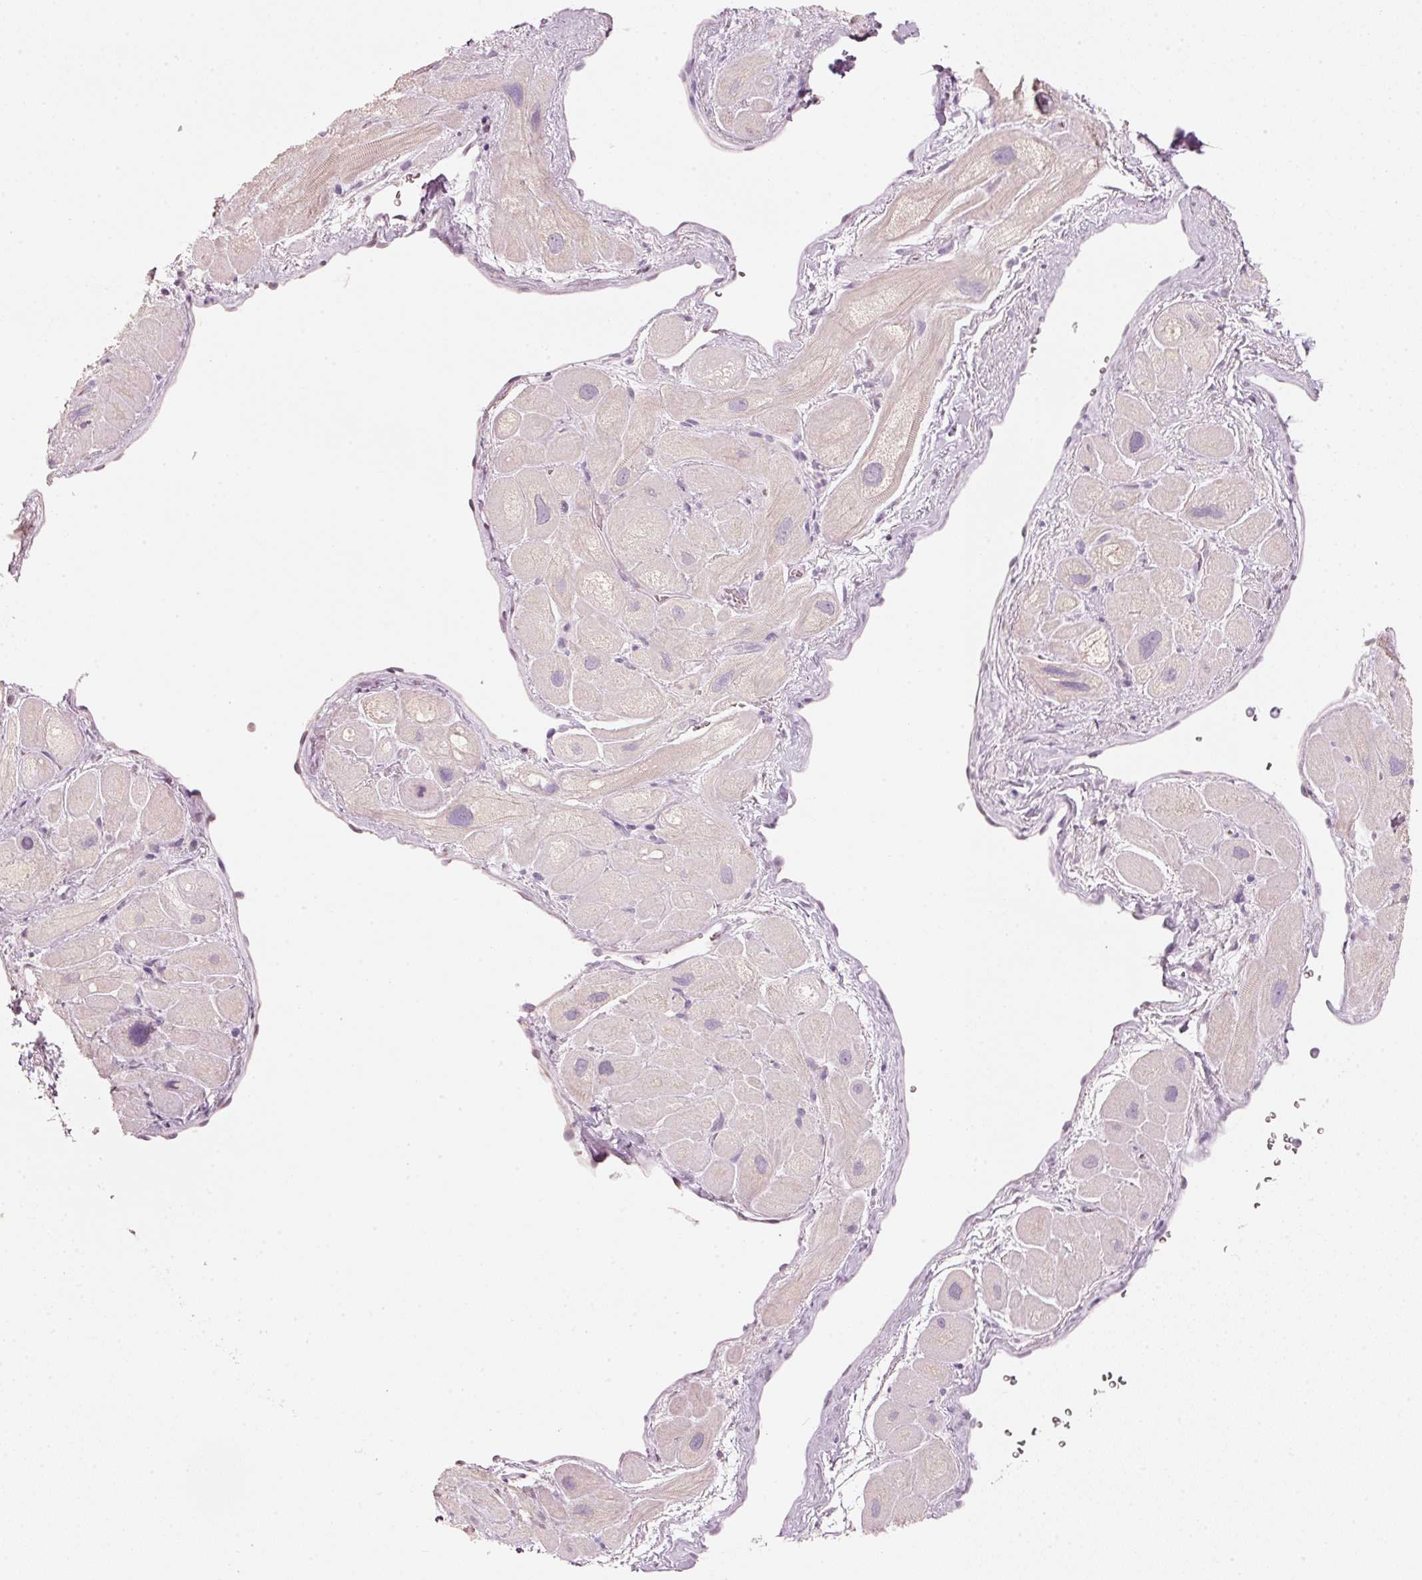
{"staining": {"intensity": "negative", "quantity": "none", "location": "none"}, "tissue": "heart muscle", "cell_type": "Cardiomyocytes", "image_type": "normal", "snomed": [{"axis": "morphology", "description": "Normal tissue, NOS"}, {"axis": "topography", "description": "Heart"}], "caption": "High magnification brightfield microscopy of benign heart muscle stained with DAB (brown) and counterstained with hematoxylin (blue): cardiomyocytes show no significant positivity. Brightfield microscopy of immunohistochemistry (IHC) stained with DAB (3,3'-diaminobenzidine) (brown) and hematoxylin (blue), captured at high magnification.", "gene": "STEAP1", "patient": {"sex": "male", "age": 49}}